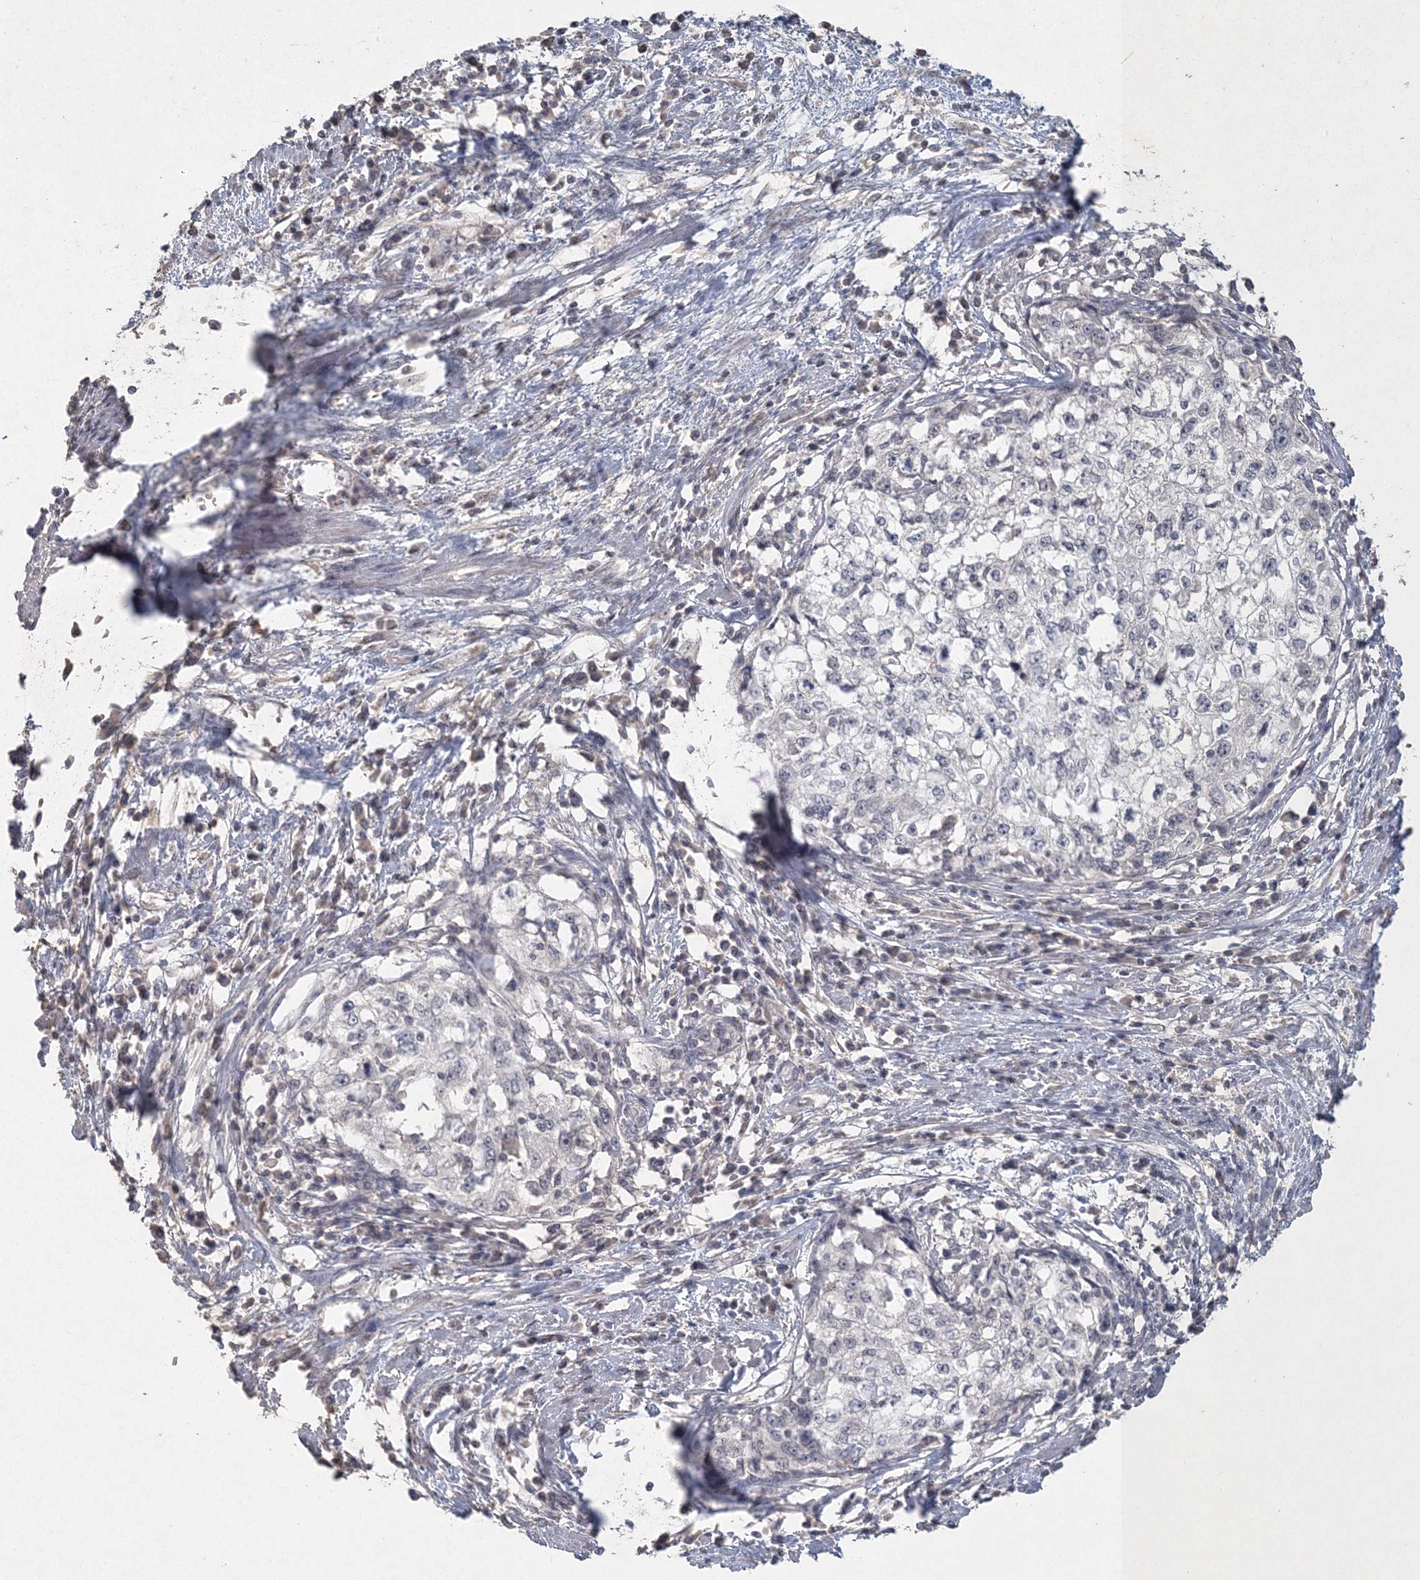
{"staining": {"intensity": "negative", "quantity": "none", "location": "none"}, "tissue": "cervical cancer", "cell_type": "Tumor cells", "image_type": "cancer", "snomed": [{"axis": "morphology", "description": "Squamous cell carcinoma, NOS"}, {"axis": "topography", "description": "Cervix"}], "caption": "Tumor cells are negative for brown protein staining in cervical squamous cell carcinoma.", "gene": "UIMC1", "patient": {"sex": "female", "age": 57}}